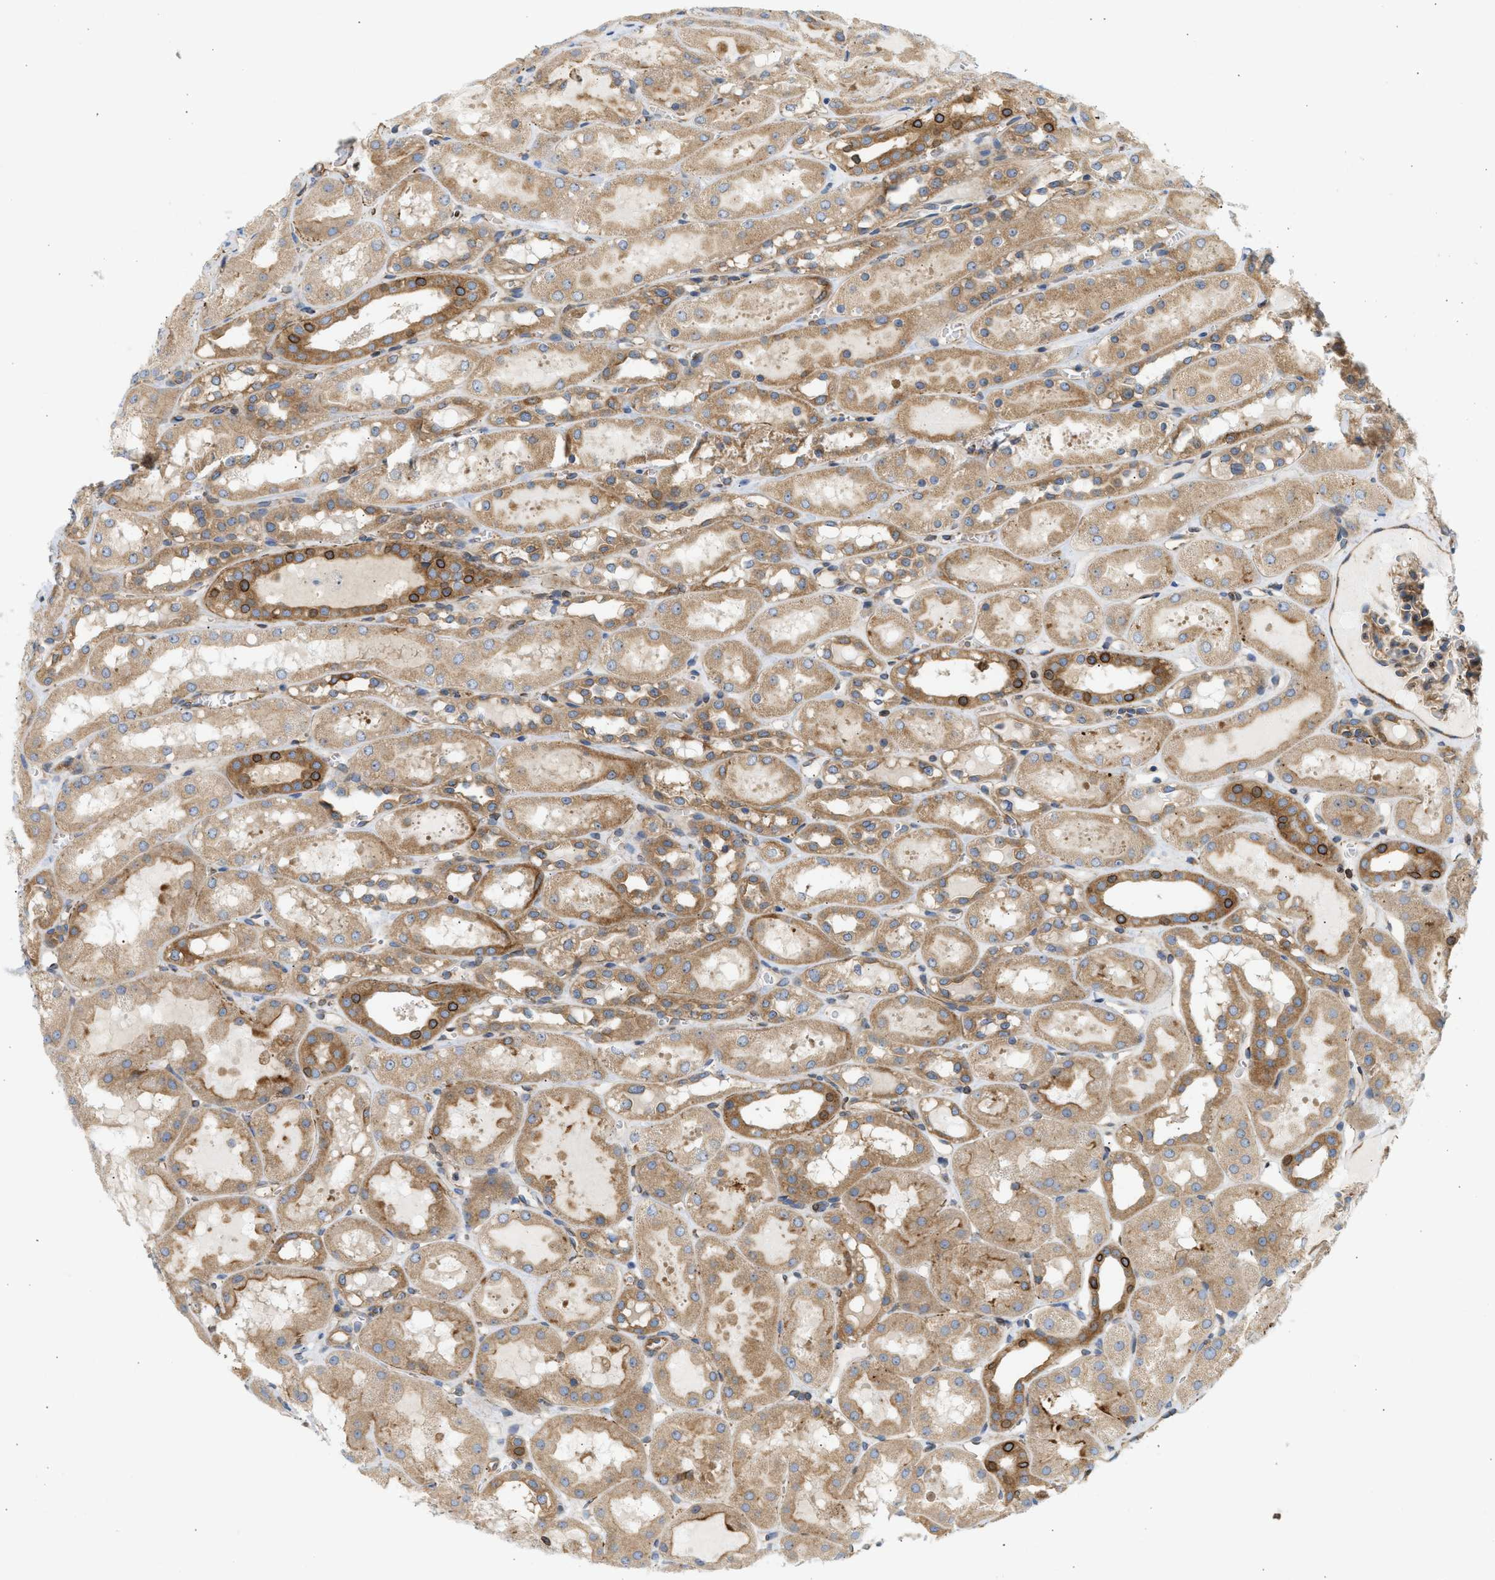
{"staining": {"intensity": "moderate", "quantity": ">75%", "location": "cytoplasmic/membranous"}, "tissue": "kidney", "cell_type": "Cells in glomeruli", "image_type": "normal", "snomed": [{"axis": "morphology", "description": "Normal tissue, NOS"}, {"axis": "topography", "description": "Kidney"}, {"axis": "topography", "description": "Urinary bladder"}], "caption": "Immunohistochemistry (IHC) histopathology image of benign kidney: human kidney stained using immunohistochemistry (IHC) exhibits medium levels of moderate protein expression localized specifically in the cytoplasmic/membranous of cells in glomeruli, appearing as a cytoplasmic/membranous brown color.", "gene": "STRN", "patient": {"sex": "male", "age": 16}}